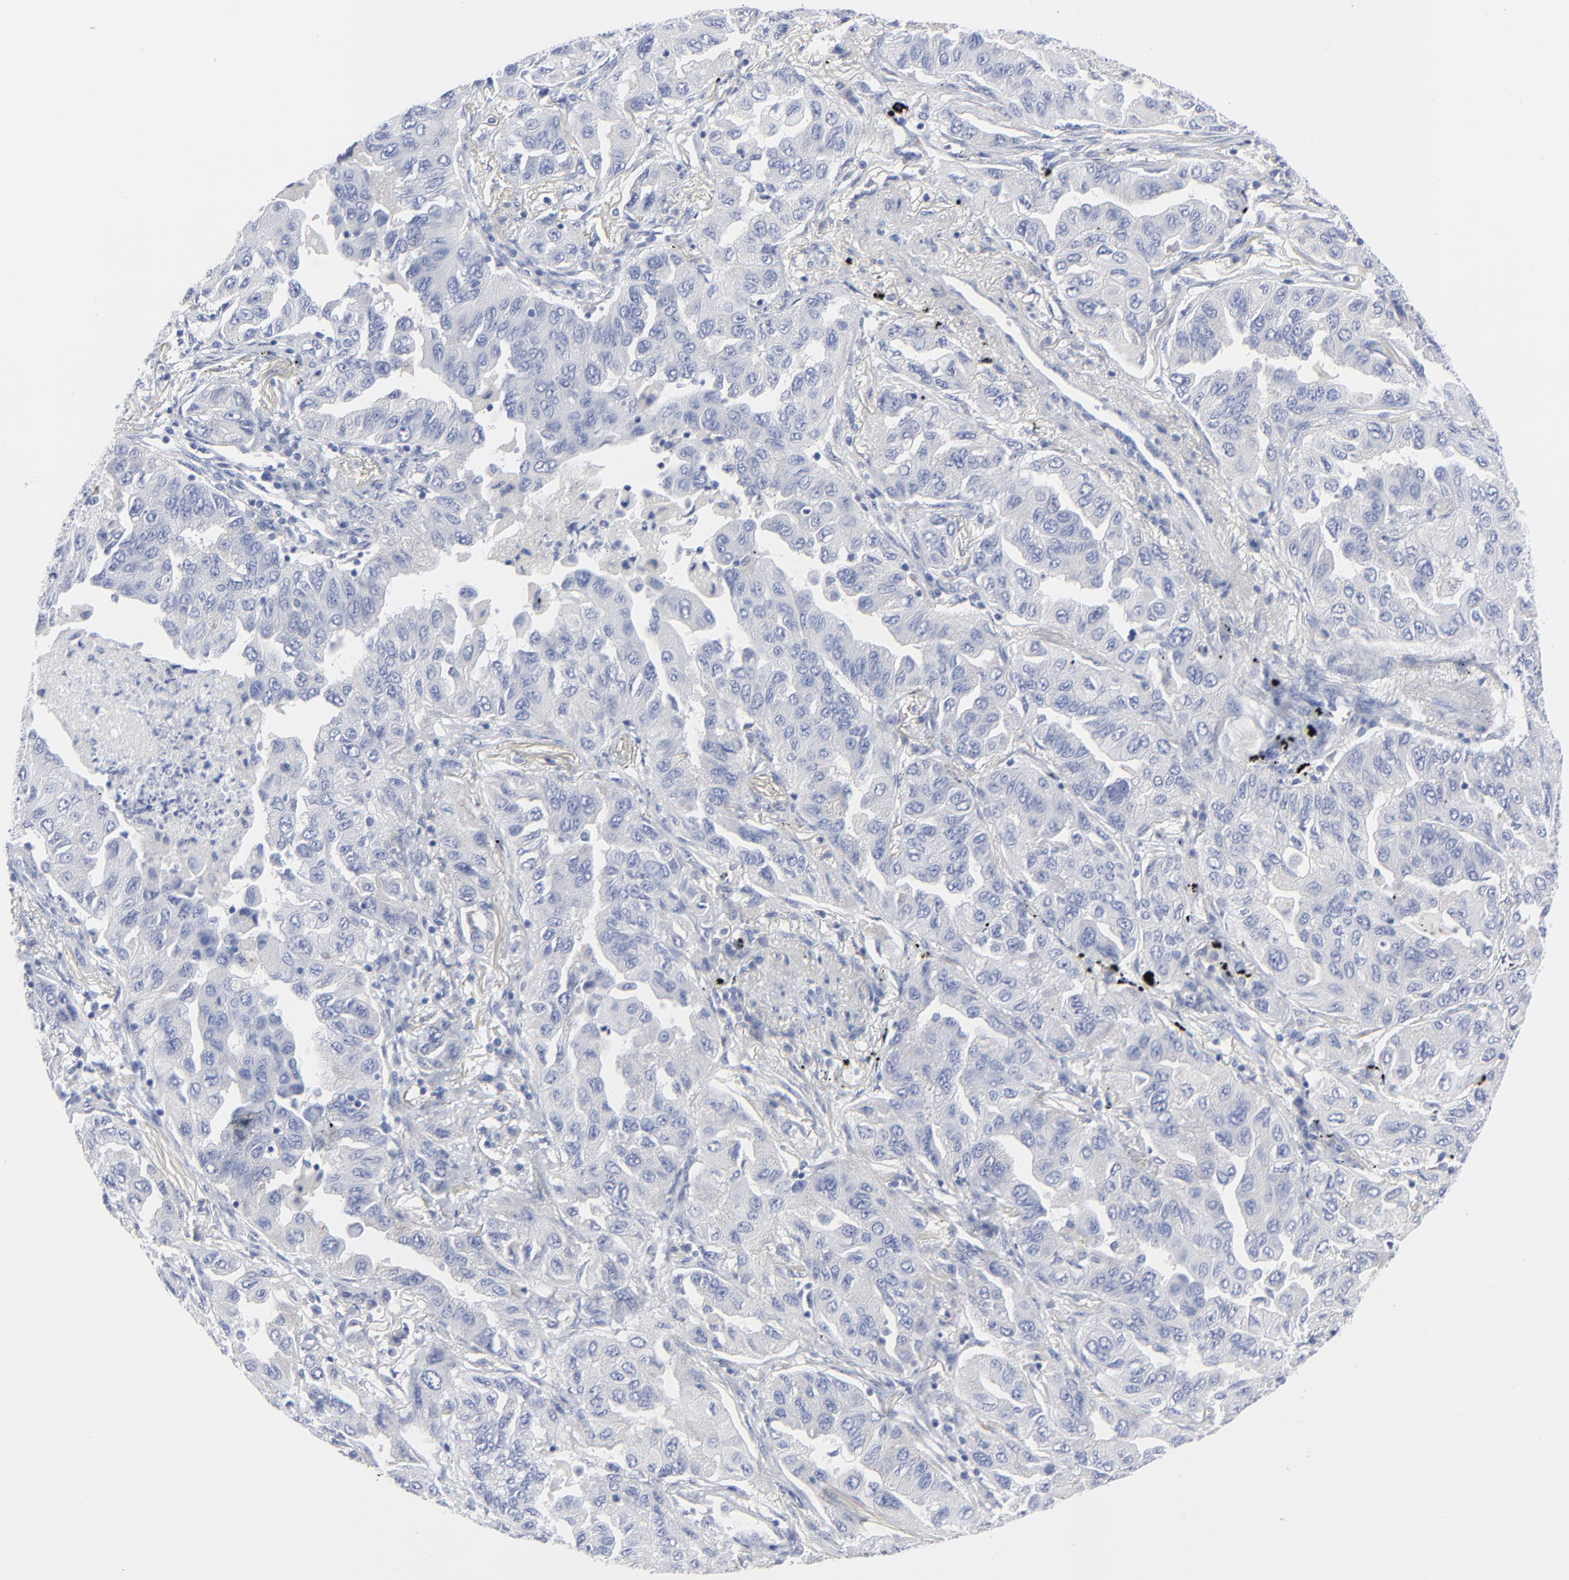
{"staining": {"intensity": "negative", "quantity": "none", "location": "none"}, "tissue": "lung cancer", "cell_type": "Tumor cells", "image_type": "cancer", "snomed": [{"axis": "morphology", "description": "Adenocarcinoma, NOS"}, {"axis": "topography", "description": "Lung"}], "caption": "Immunohistochemical staining of human adenocarcinoma (lung) shows no significant expression in tumor cells. Brightfield microscopy of immunohistochemistry stained with DAB (3,3'-diaminobenzidine) (brown) and hematoxylin (blue), captured at high magnification.", "gene": "STAT2", "patient": {"sex": "female", "age": 65}}